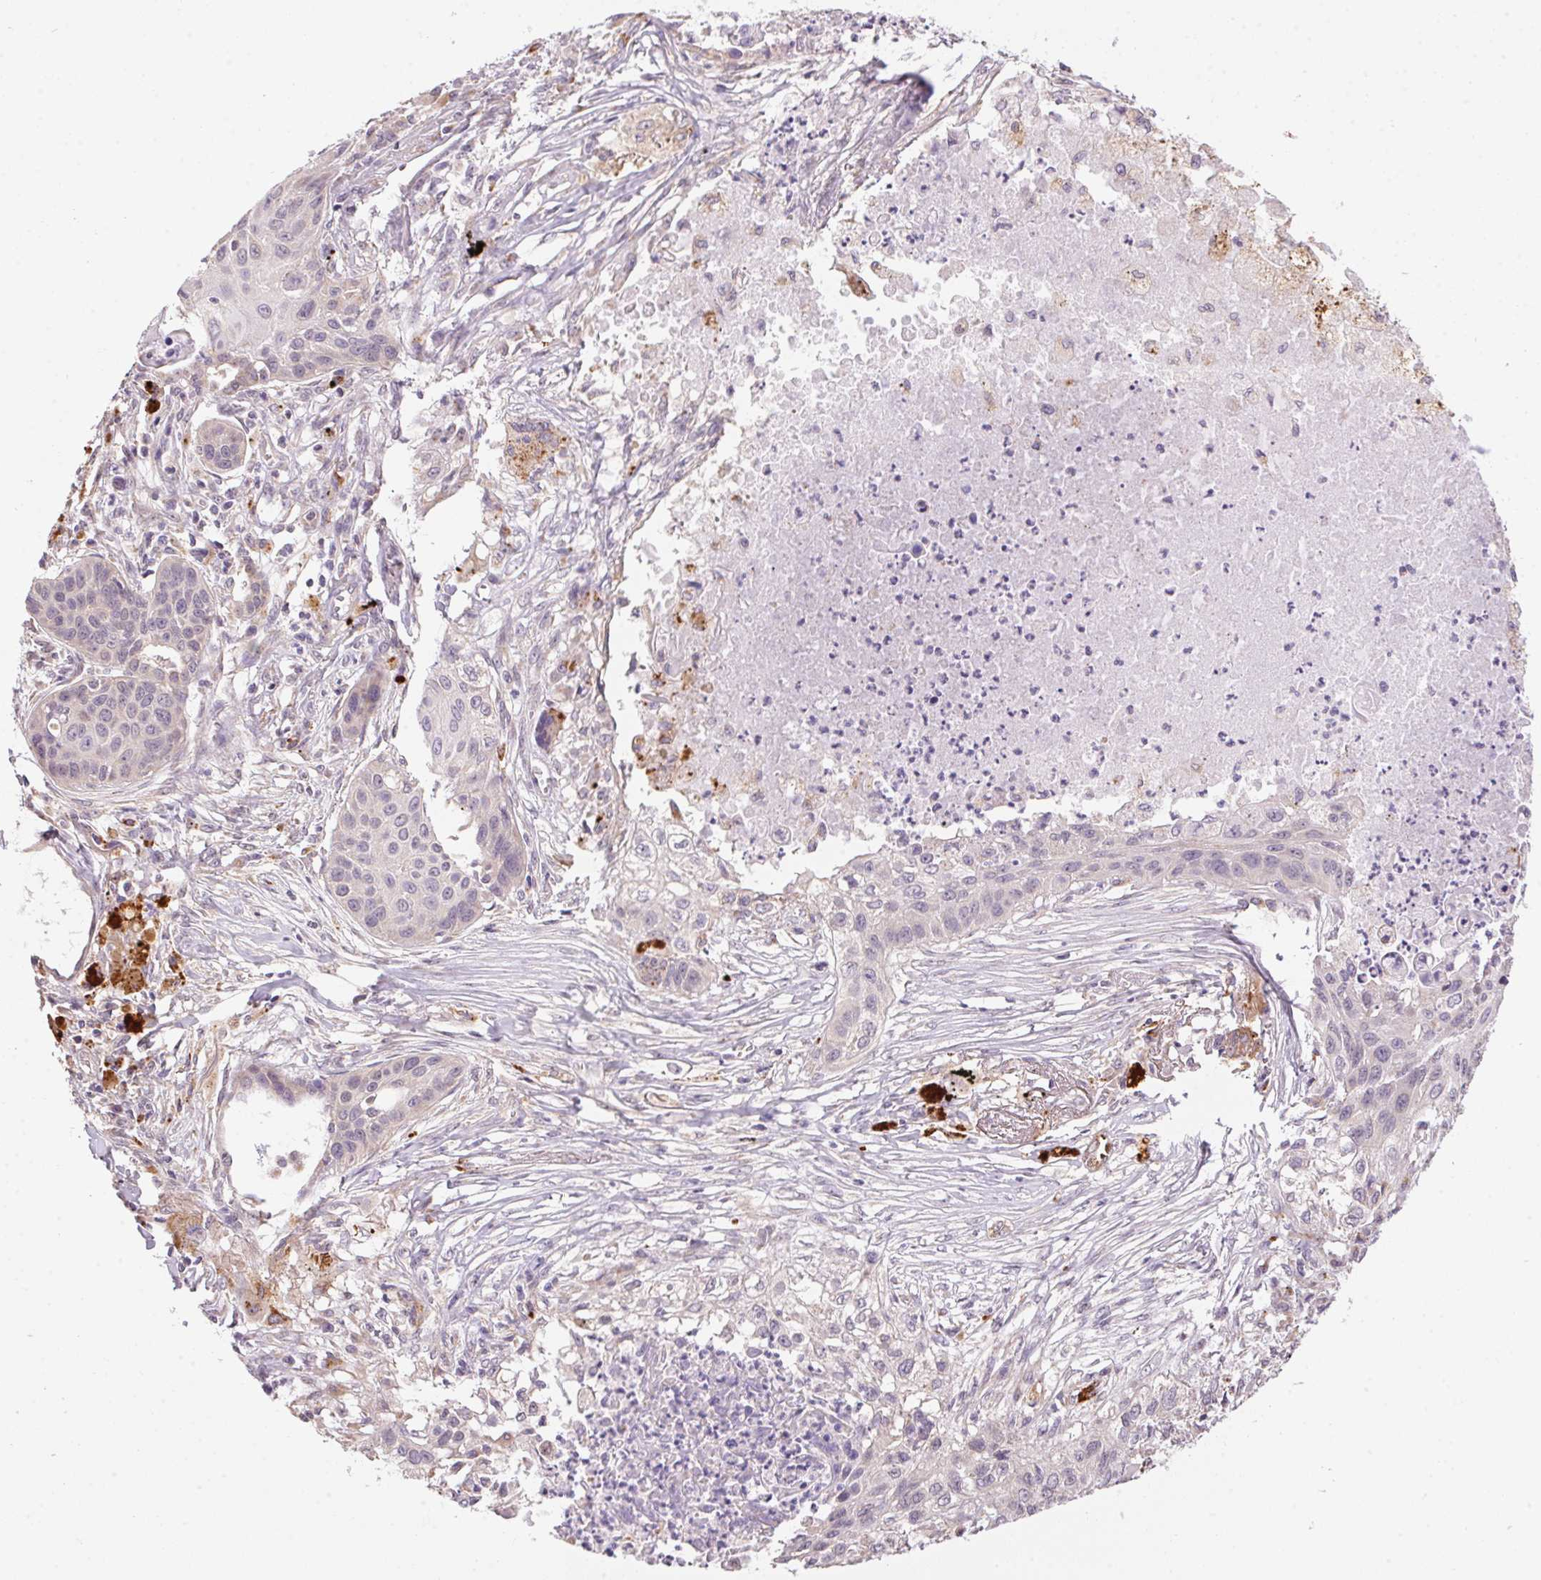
{"staining": {"intensity": "negative", "quantity": "none", "location": "none"}, "tissue": "lung cancer", "cell_type": "Tumor cells", "image_type": "cancer", "snomed": [{"axis": "morphology", "description": "Squamous cell carcinoma, NOS"}, {"axis": "topography", "description": "Lung"}], "caption": "Immunohistochemistry of human squamous cell carcinoma (lung) displays no positivity in tumor cells. The staining was performed using DAB (3,3'-diaminobenzidine) to visualize the protein expression in brown, while the nuclei were stained in blue with hematoxylin (Magnification: 20x).", "gene": "ADH5", "patient": {"sex": "male", "age": 71}}